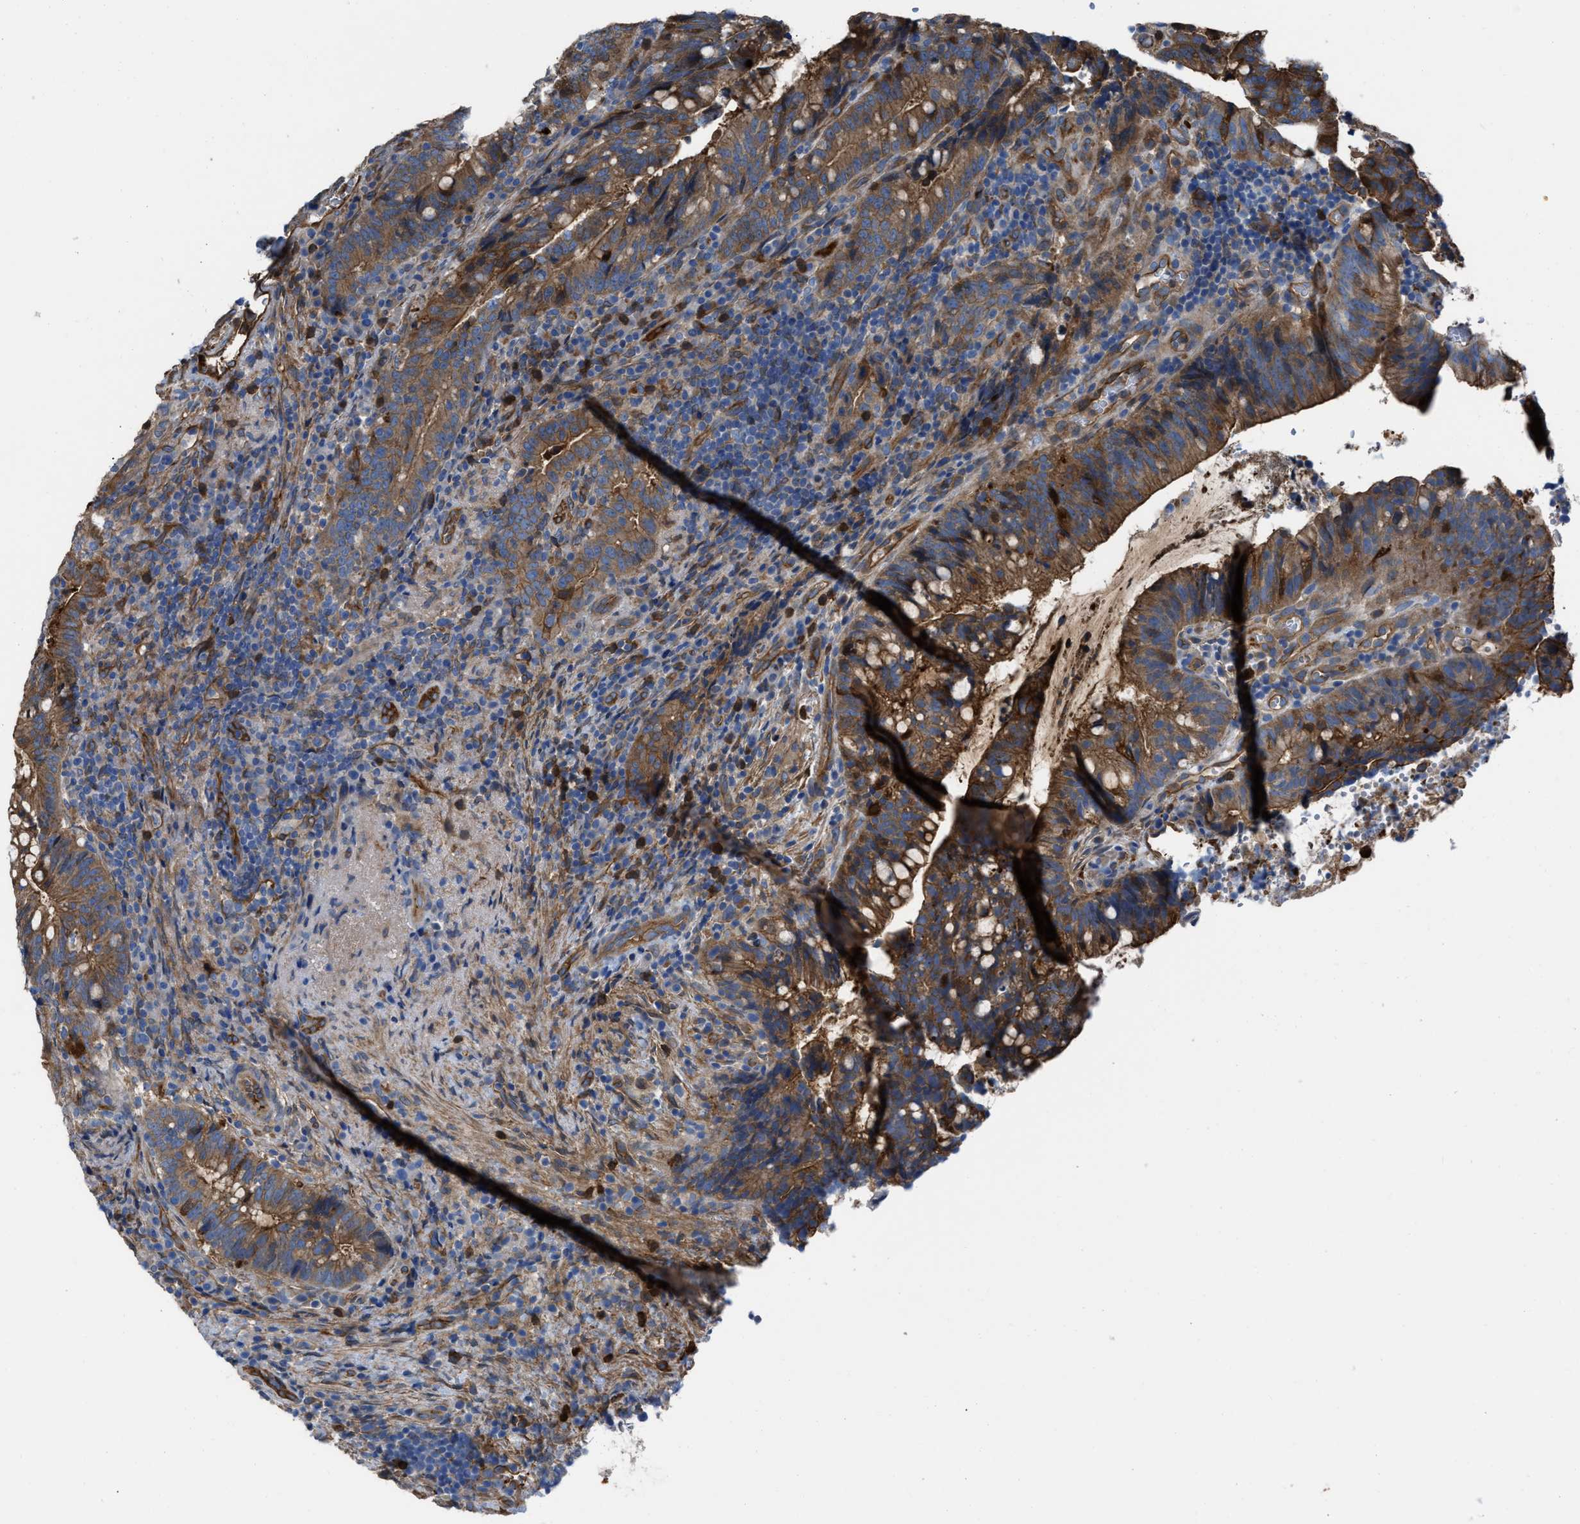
{"staining": {"intensity": "moderate", "quantity": ">75%", "location": "cytoplasmic/membranous"}, "tissue": "colorectal cancer", "cell_type": "Tumor cells", "image_type": "cancer", "snomed": [{"axis": "morphology", "description": "Adenocarcinoma, NOS"}, {"axis": "topography", "description": "Colon"}], "caption": "There is medium levels of moderate cytoplasmic/membranous positivity in tumor cells of colorectal cancer (adenocarcinoma), as demonstrated by immunohistochemical staining (brown color).", "gene": "TRIOBP", "patient": {"sex": "female", "age": 66}}